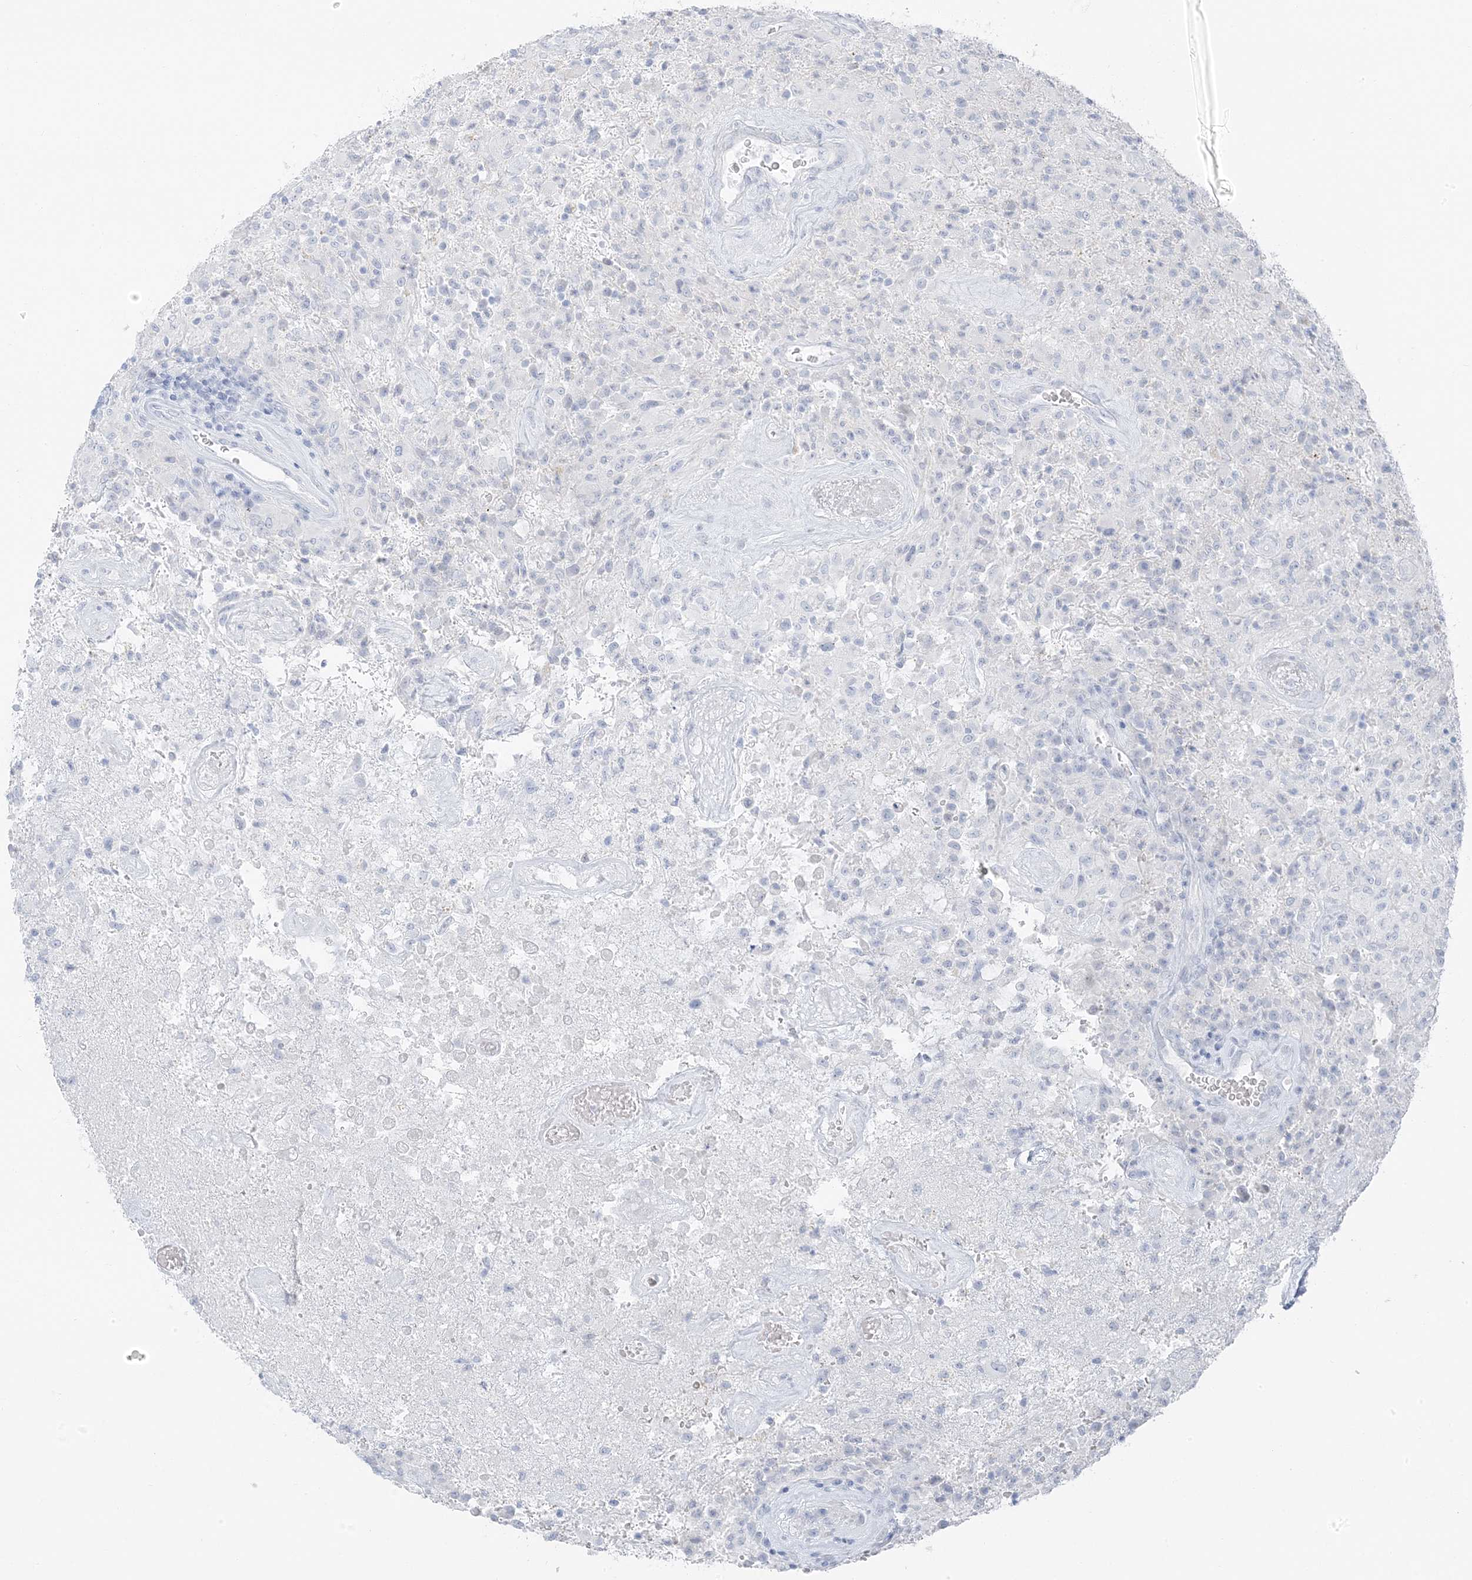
{"staining": {"intensity": "negative", "quantity": "none", "location": "none"}, "tissue": "glioma", "cell_type": "Tumor cells", "image_type": "cancer", "snomed": [{"axis": "morphology", "description": "Glioma, malignant, High grade"}, {"axis": "topography", "description": "Brain"}], "caption": "Tumor cells are negative for brown protein staining in malignant high-grade glioma. (DAB immunohistochemistry visualized using brightfield microscopy, high magnification).", "gene": "ZFP64", "patient": {"sex": "female", "age": 57}}